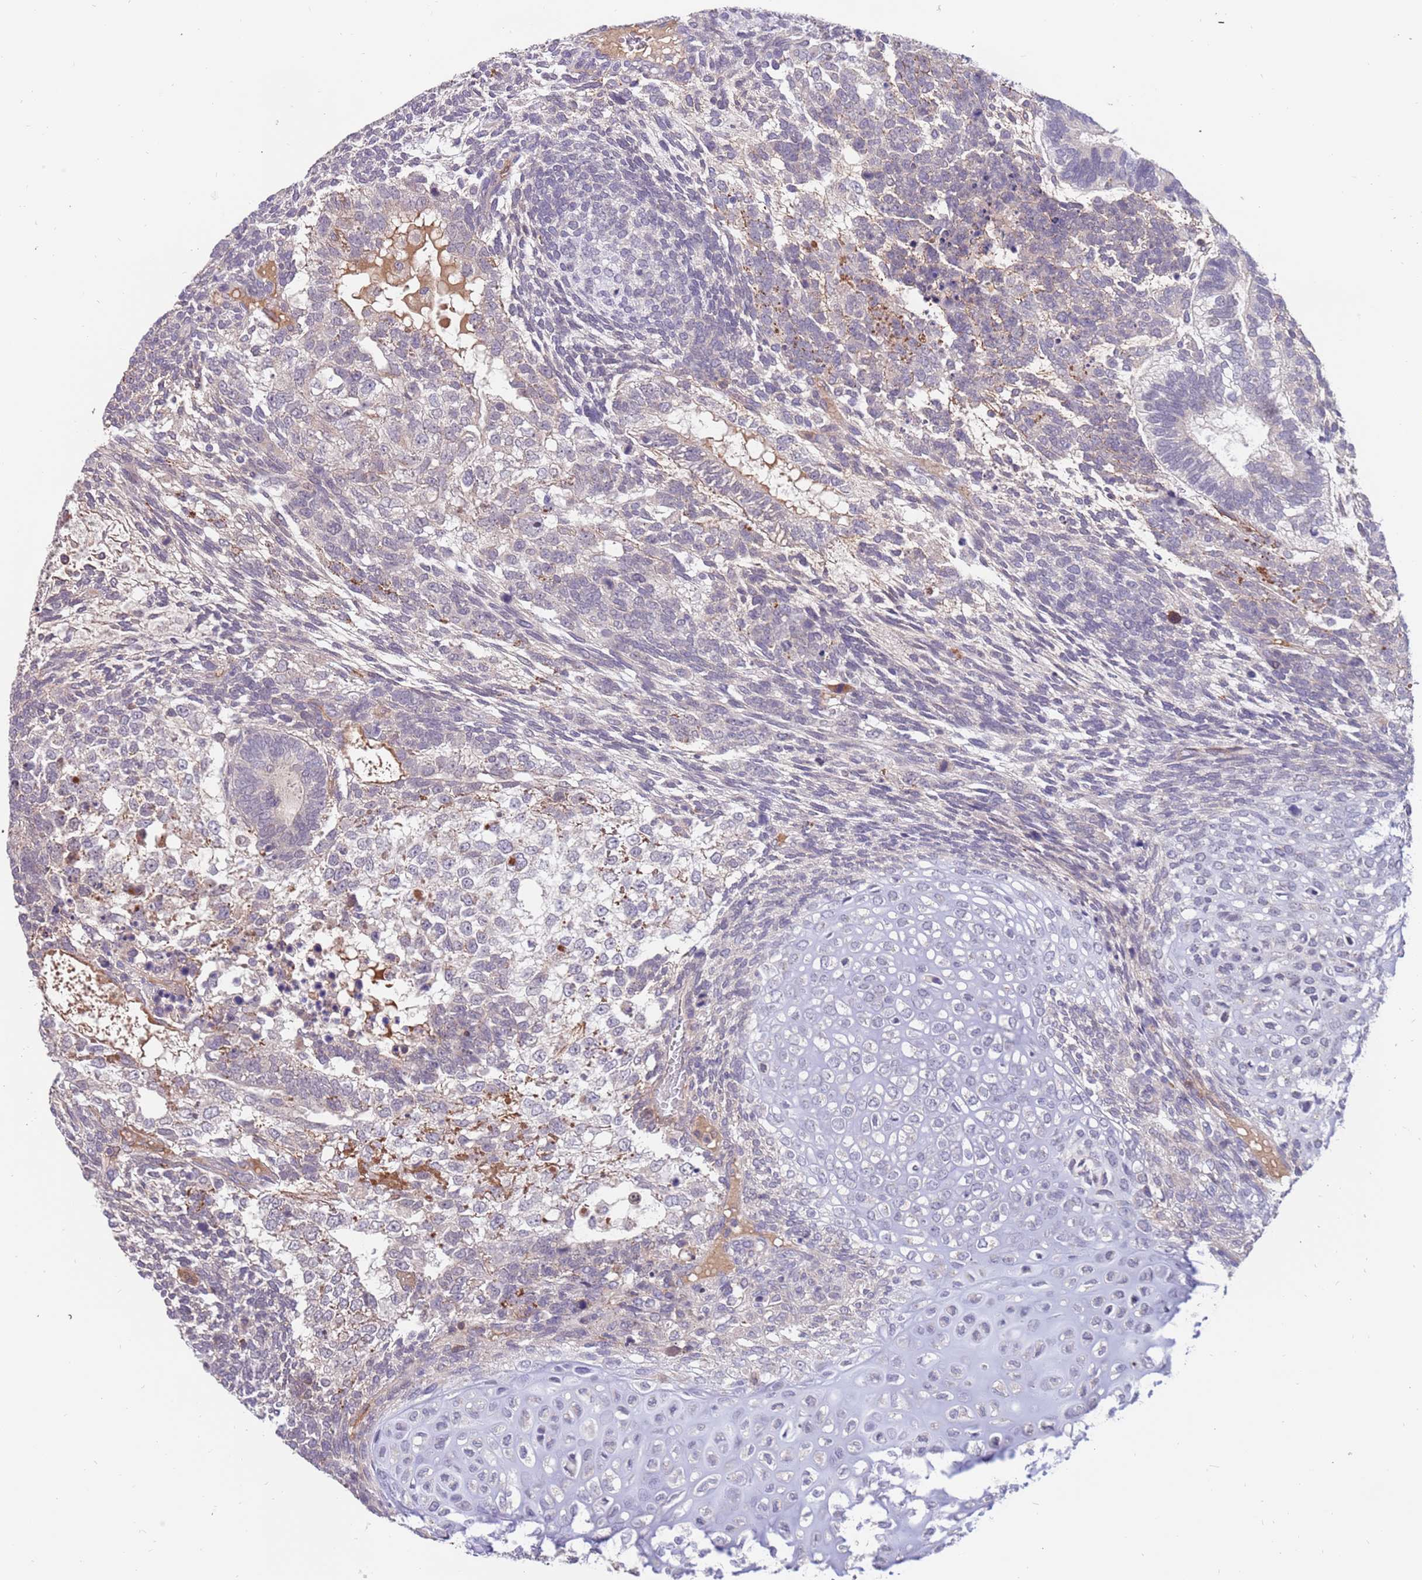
{"staining": {"intensity": "negative", "quantity": "none", "location": "none"}, "tissue": "testis cancer", "cell_type": "Tumor cells", "image_type": "cancer", "snomed": [{"axis": "morphology", "description": "Carcinoma, Embryonal, NOS"}, {"axis": "topography", "description": "Testis"}], "caption": "Immunohistochemistry image of testis embryonal carcinoma stained for a protein (brown), which shows no staining in tumor cells. Brightfield microscopy of IHC stained with DAB (3,3'-diaminobenzidine) (brown) and hematoxylin (blue), captured at high magnification.", "gene": "ZNF746", "patient": {"sex": "male", "age": 23}}